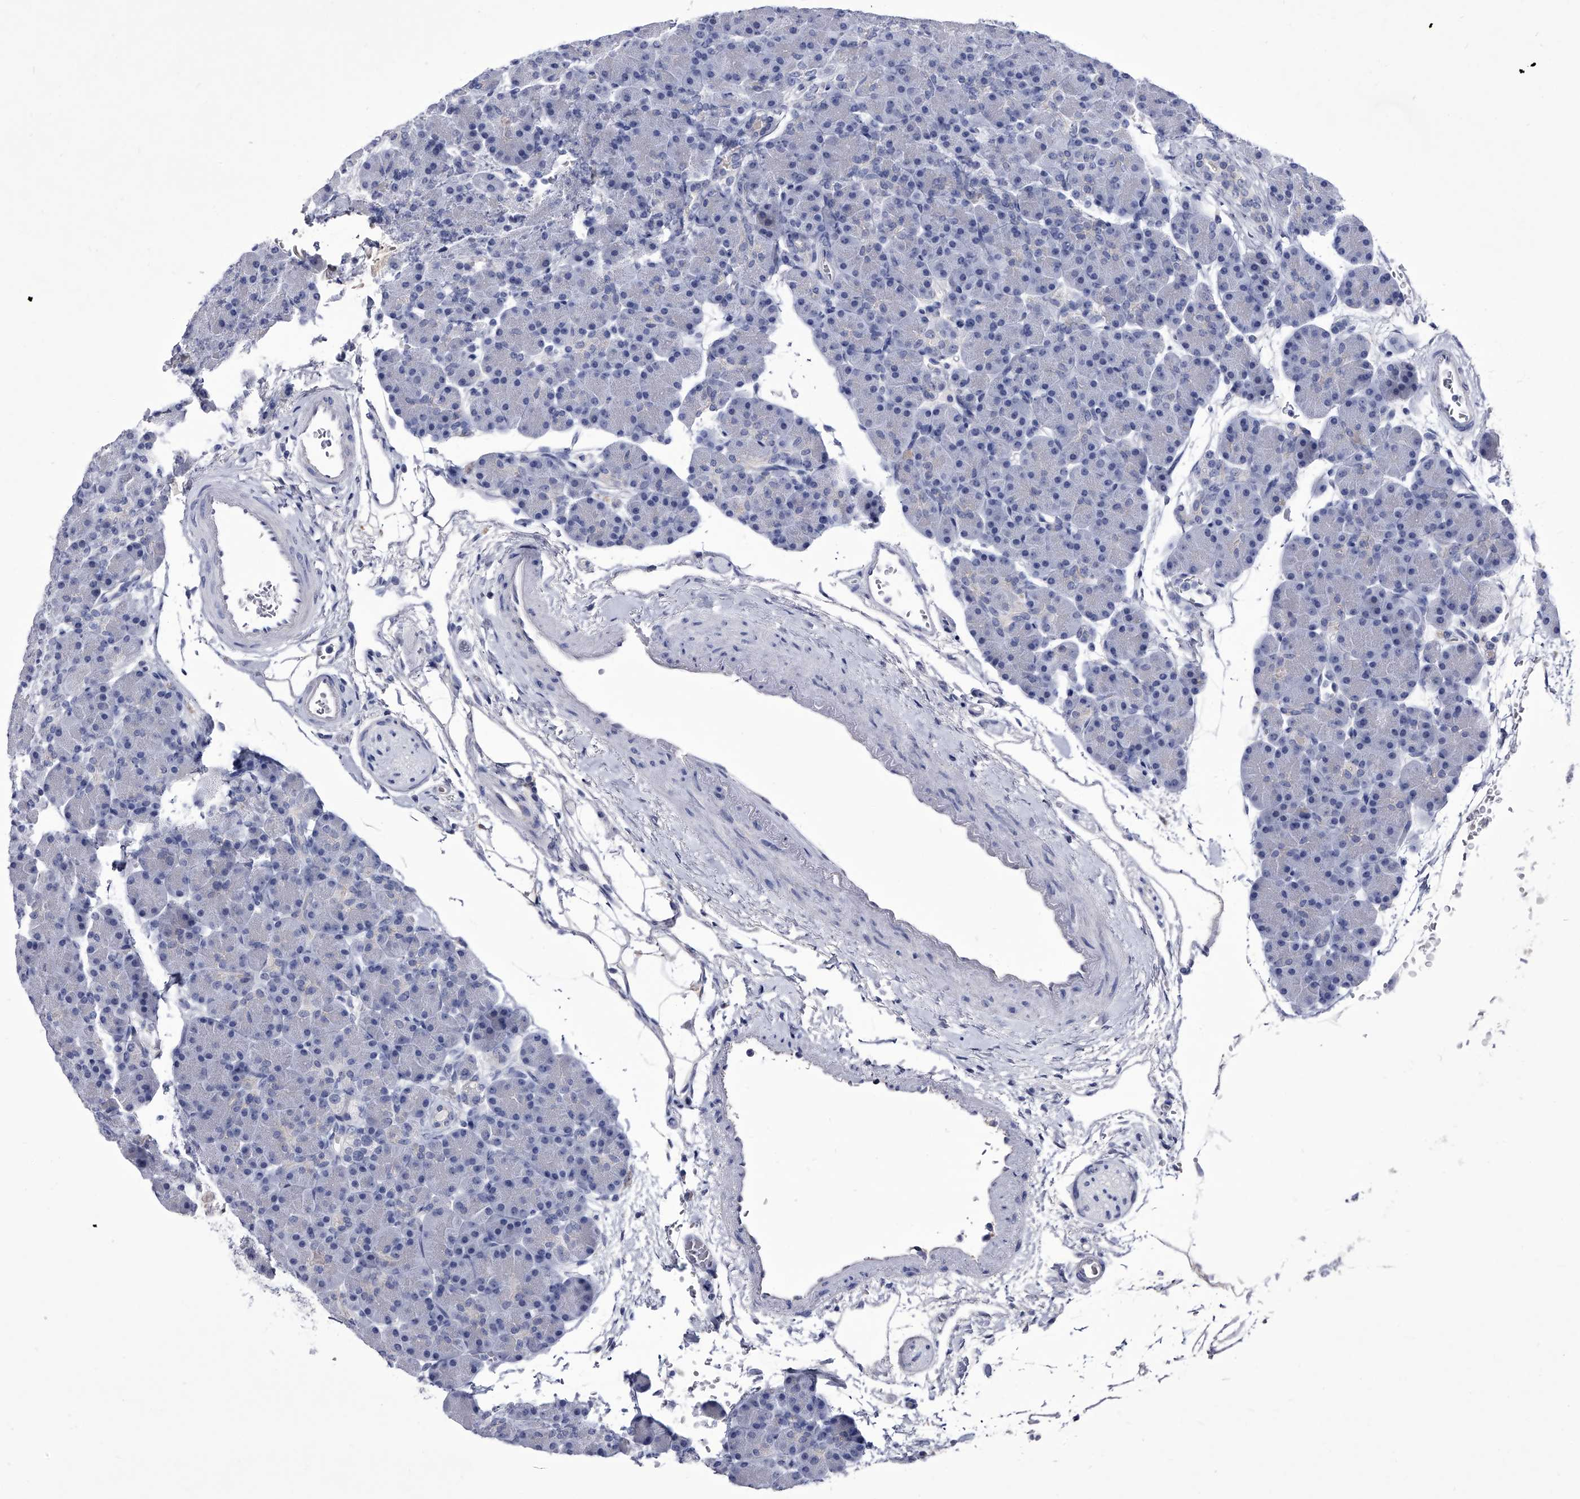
{"staining": {"intensity": "negative", "quantity": "none", "location": "none"}, "tissue": "pancreas", "cell_type": "Exocrine glandular cells", "image_type": "normal", "snomed": [{"axis": "morphology", "description": "Normal tissue, NOS"}, {"axis": "topography", "description": "Pancreas"}], "caption": "The immunohistochemistry (IHC) photomicrograph has no significant expression in exocrine glandular cells of pancreas.", "gene": "CRISP2", "patient": {"sex": "female", "age": 43}}